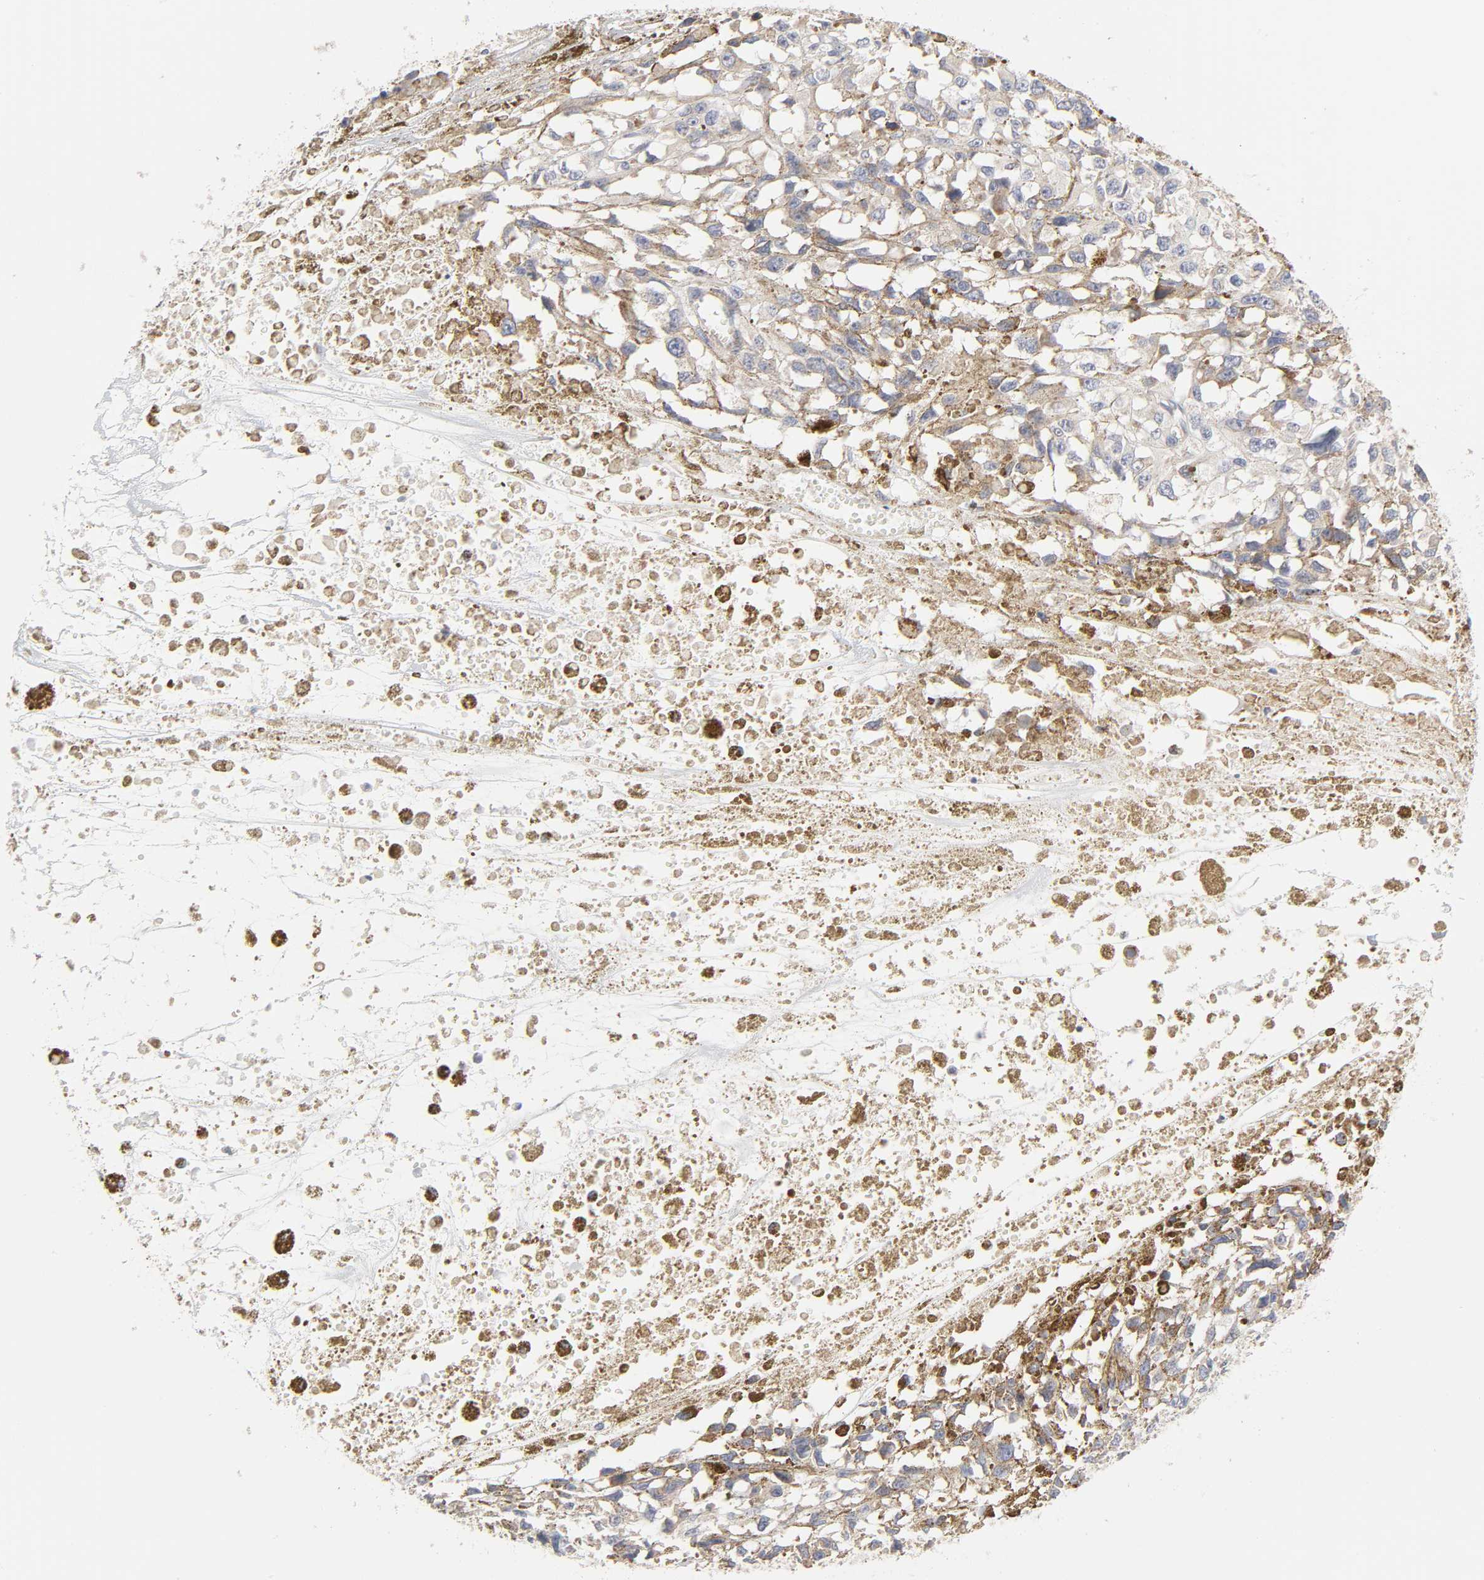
{"staining": {"intensity": "weak", "quantity": "25%-75%", "location": "cytoplasmic/membranous"}, "tissue": "melanoma", "cell_type": "Tumor cells", "image_type": "cancer", "snomed": [{"axis": "morphology", "description": "Malignant melanoma, Metastatic site"}, {"axis": "topography", "description": "Lymph node"}], "caption": "This is a photomicrograph of IHC staining of melanoma, which shows weak expression in the cytoplasmic/membranous of tumor cells.", "gene": "IL4R", "patient": {"sex": "male", "age": 59}}